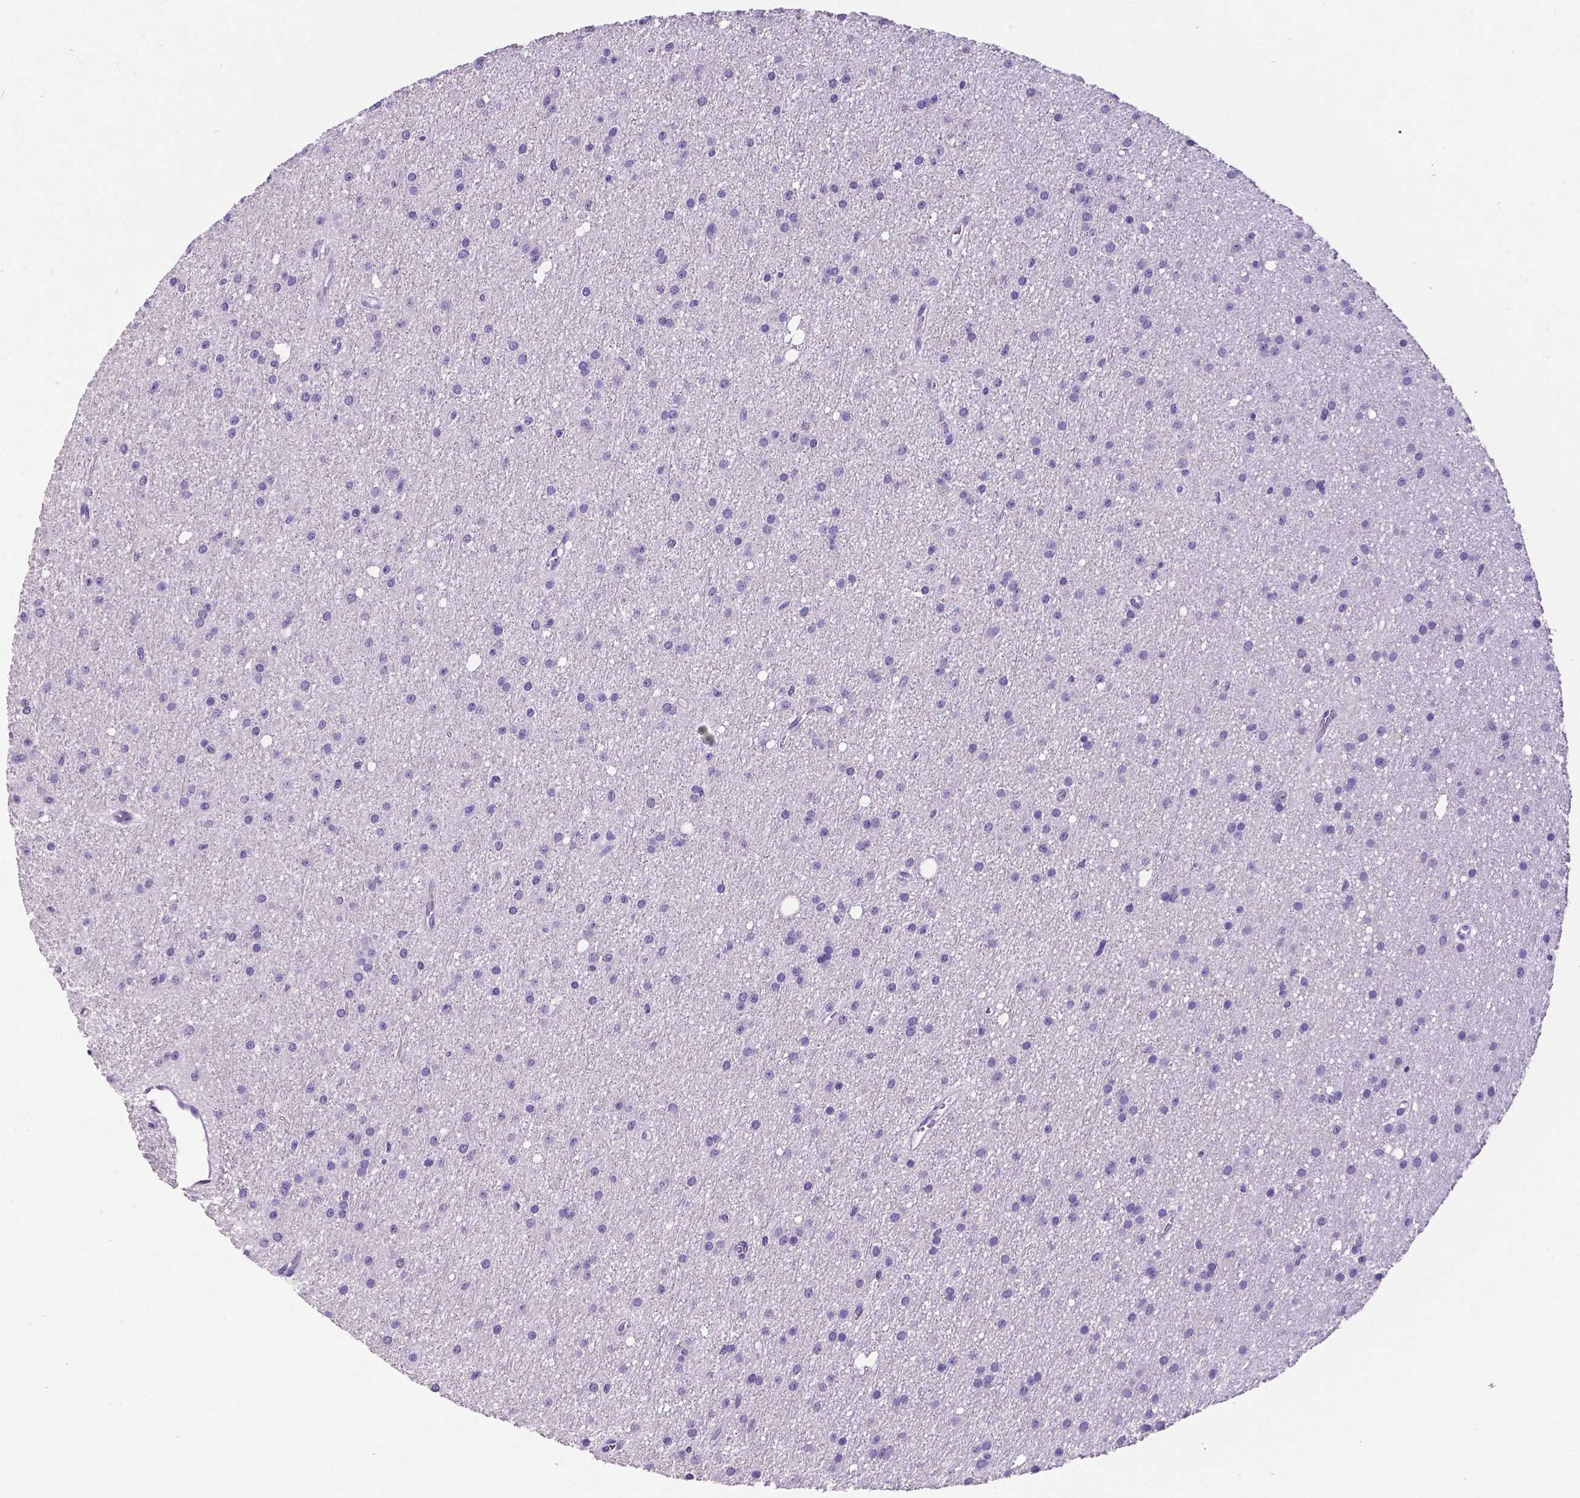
{"staining": {"intensity": "negative", "quantity": "none", "location": "none"}, "tissue": "glioma", "cell_type": "Tumor cells", "image_type": "cancer", "snomed": [{"axis": "morphology", "description": "Glioma, malignant, Low grade"}, {"axis": "topography", "description": "Brain"}], "caption": "There is no significant expression in tumor cells of malignant glioma (low-grade).", "gene": "SATB2", "patient": {"sex": "male", "age": 27}}